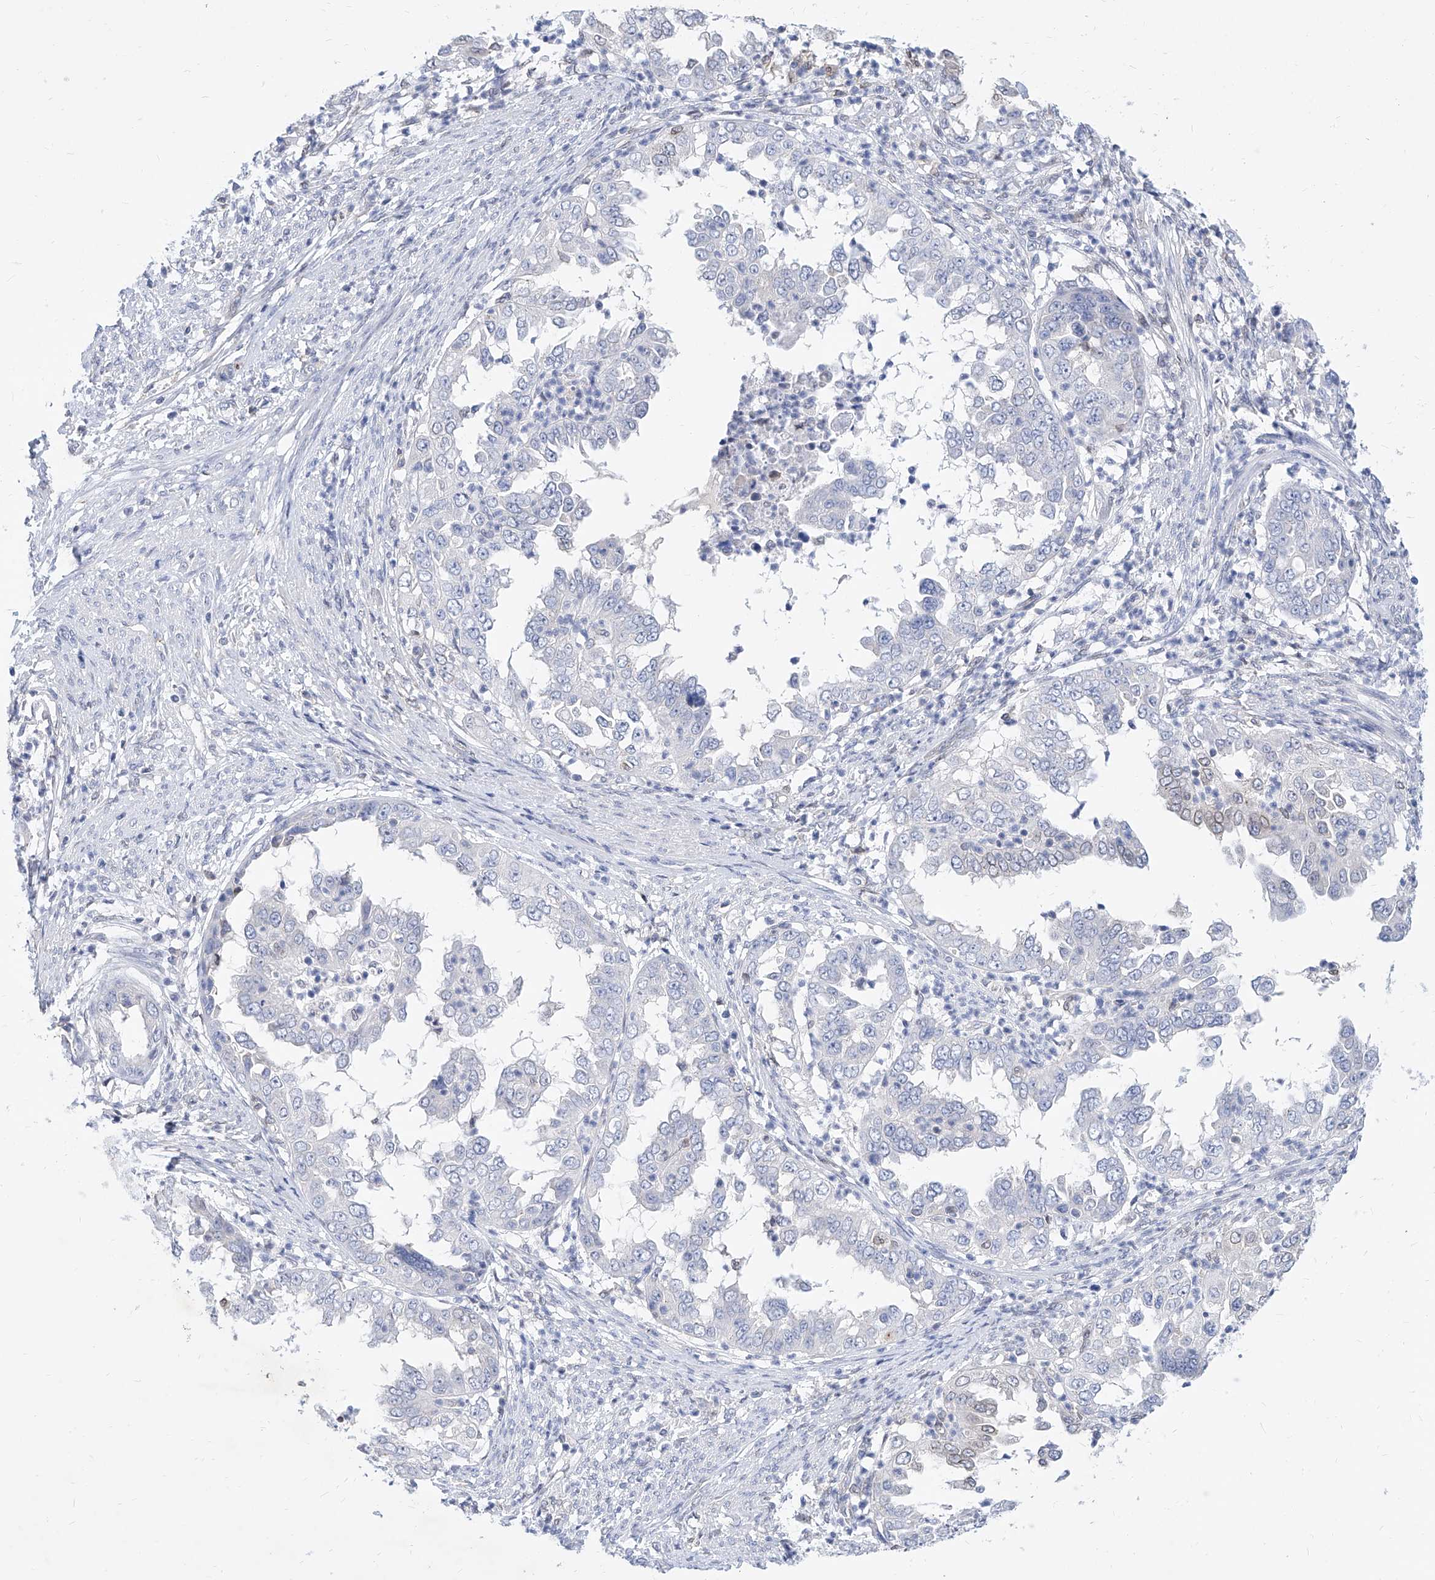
{"staining": {"intensity": "negative", "quantity": "none", "location": "none"}, "tissue": "endometrial cancer", "cell_type": "Tumor cells", "image_type": "cancer", "snomed": [{"axis": "morphology", "description": "Adenocarcinoma, NOS"}, {"axis": "topography", "description": "Endometrium"}], "caption": "The immunohistochemistry (IHC) image has no significant positivity in tumor cells of adenocarcinoma (endometrial) tissue.", "gene": "MX2", "patient": {"sex": "female", "age": 85}}